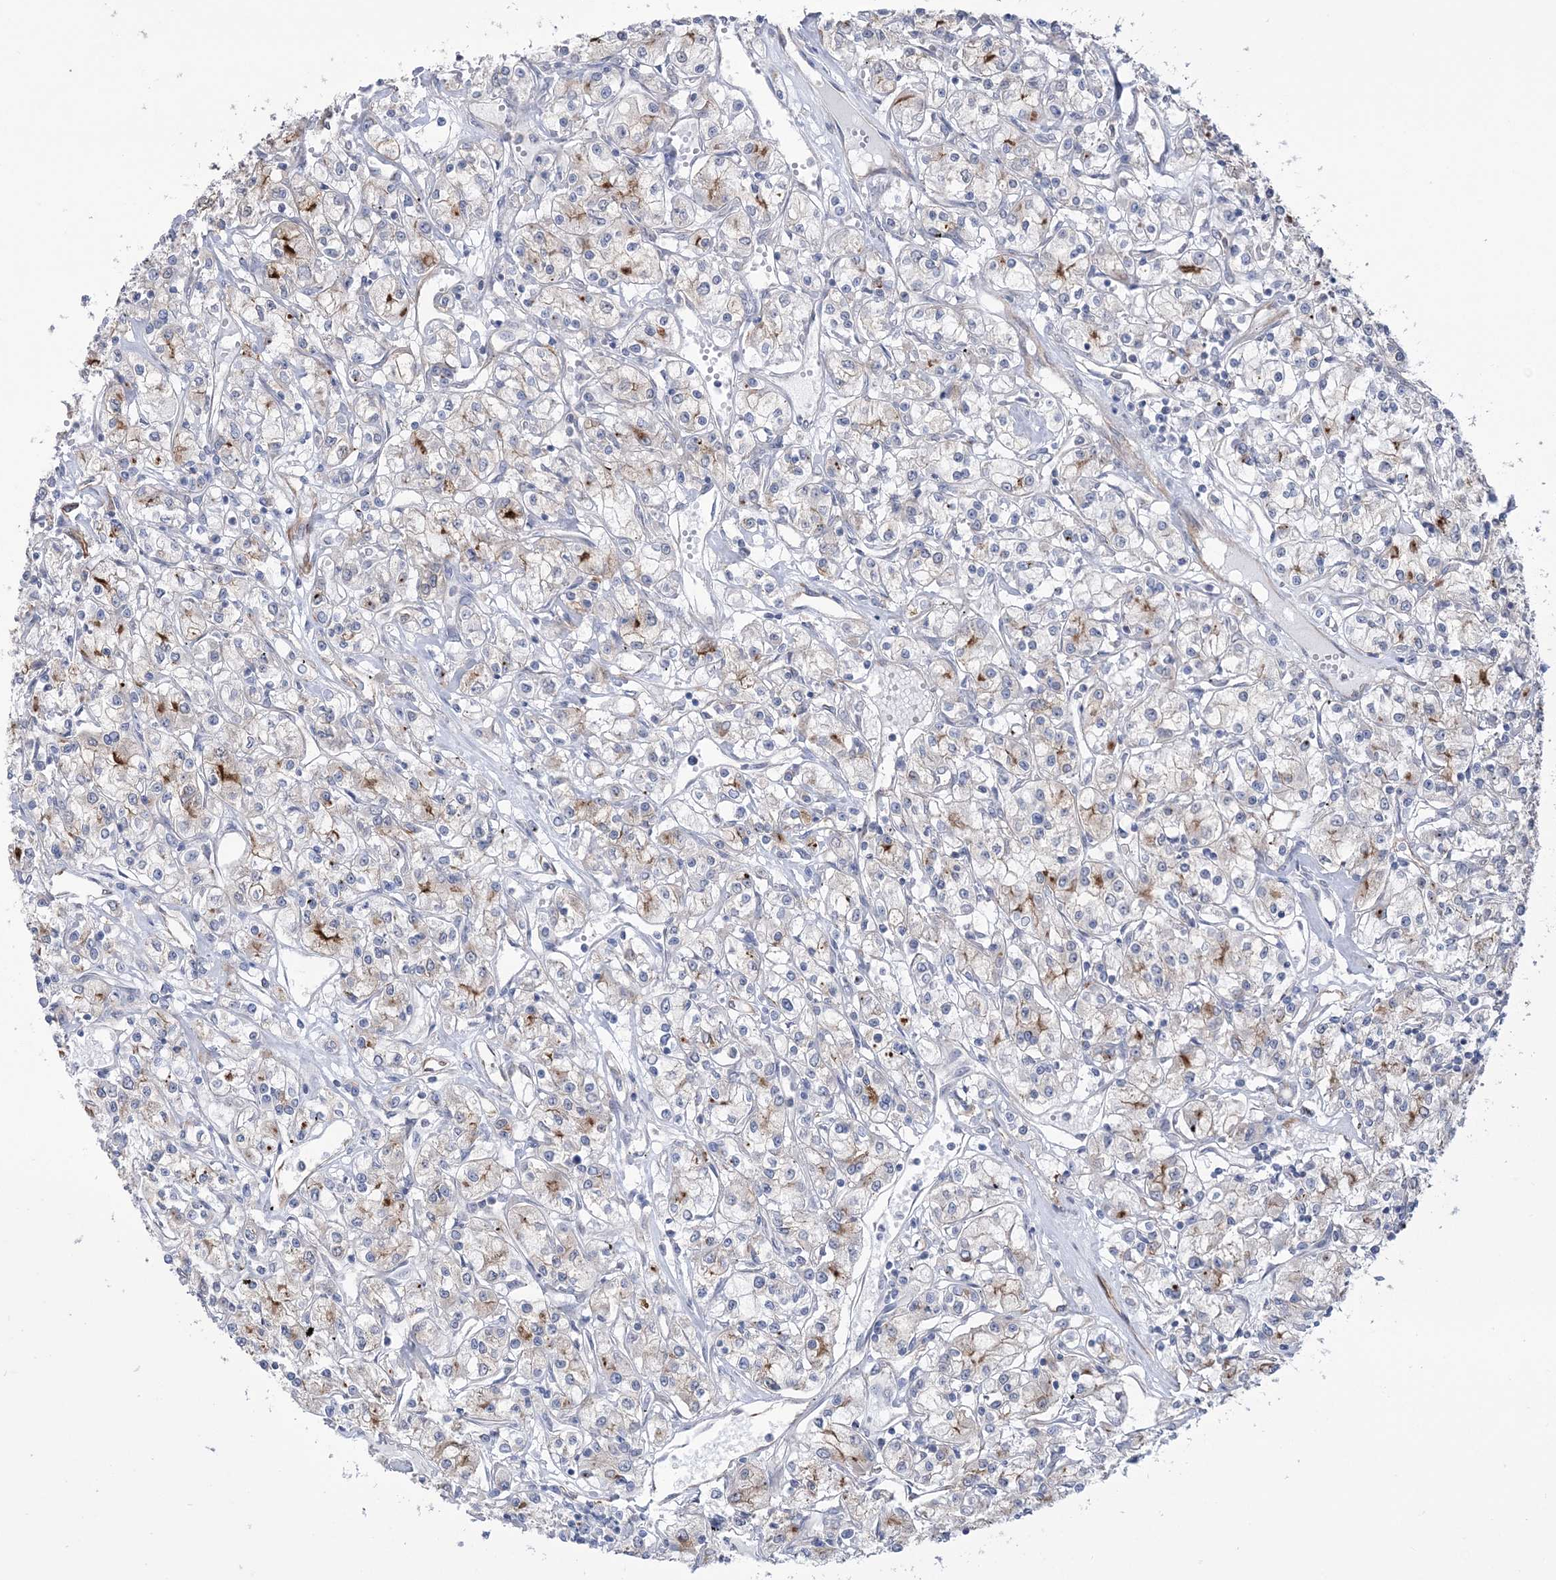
{"staining": {"intensity": "strong", "quantity": "<25%", "location": "cytoplasmic/membranous"}, "tissue": "renal cancer", "cell_type": "Tumor cells", "image_type": "cancer", "snomed": [{"axis": "morphology", "description": "Adenocarcinoma, NOS"}, {"axis": "topography", "description": "Kidney"}], "caption": "Immunohistochemical staining of adenocarcinoma (renal) displays strong cytoplasmic/membranous protein positivity in about <25% of tumor cells.", "gene": "RAB11FIP5", "patient": {"sex": "female", "age": 59}}